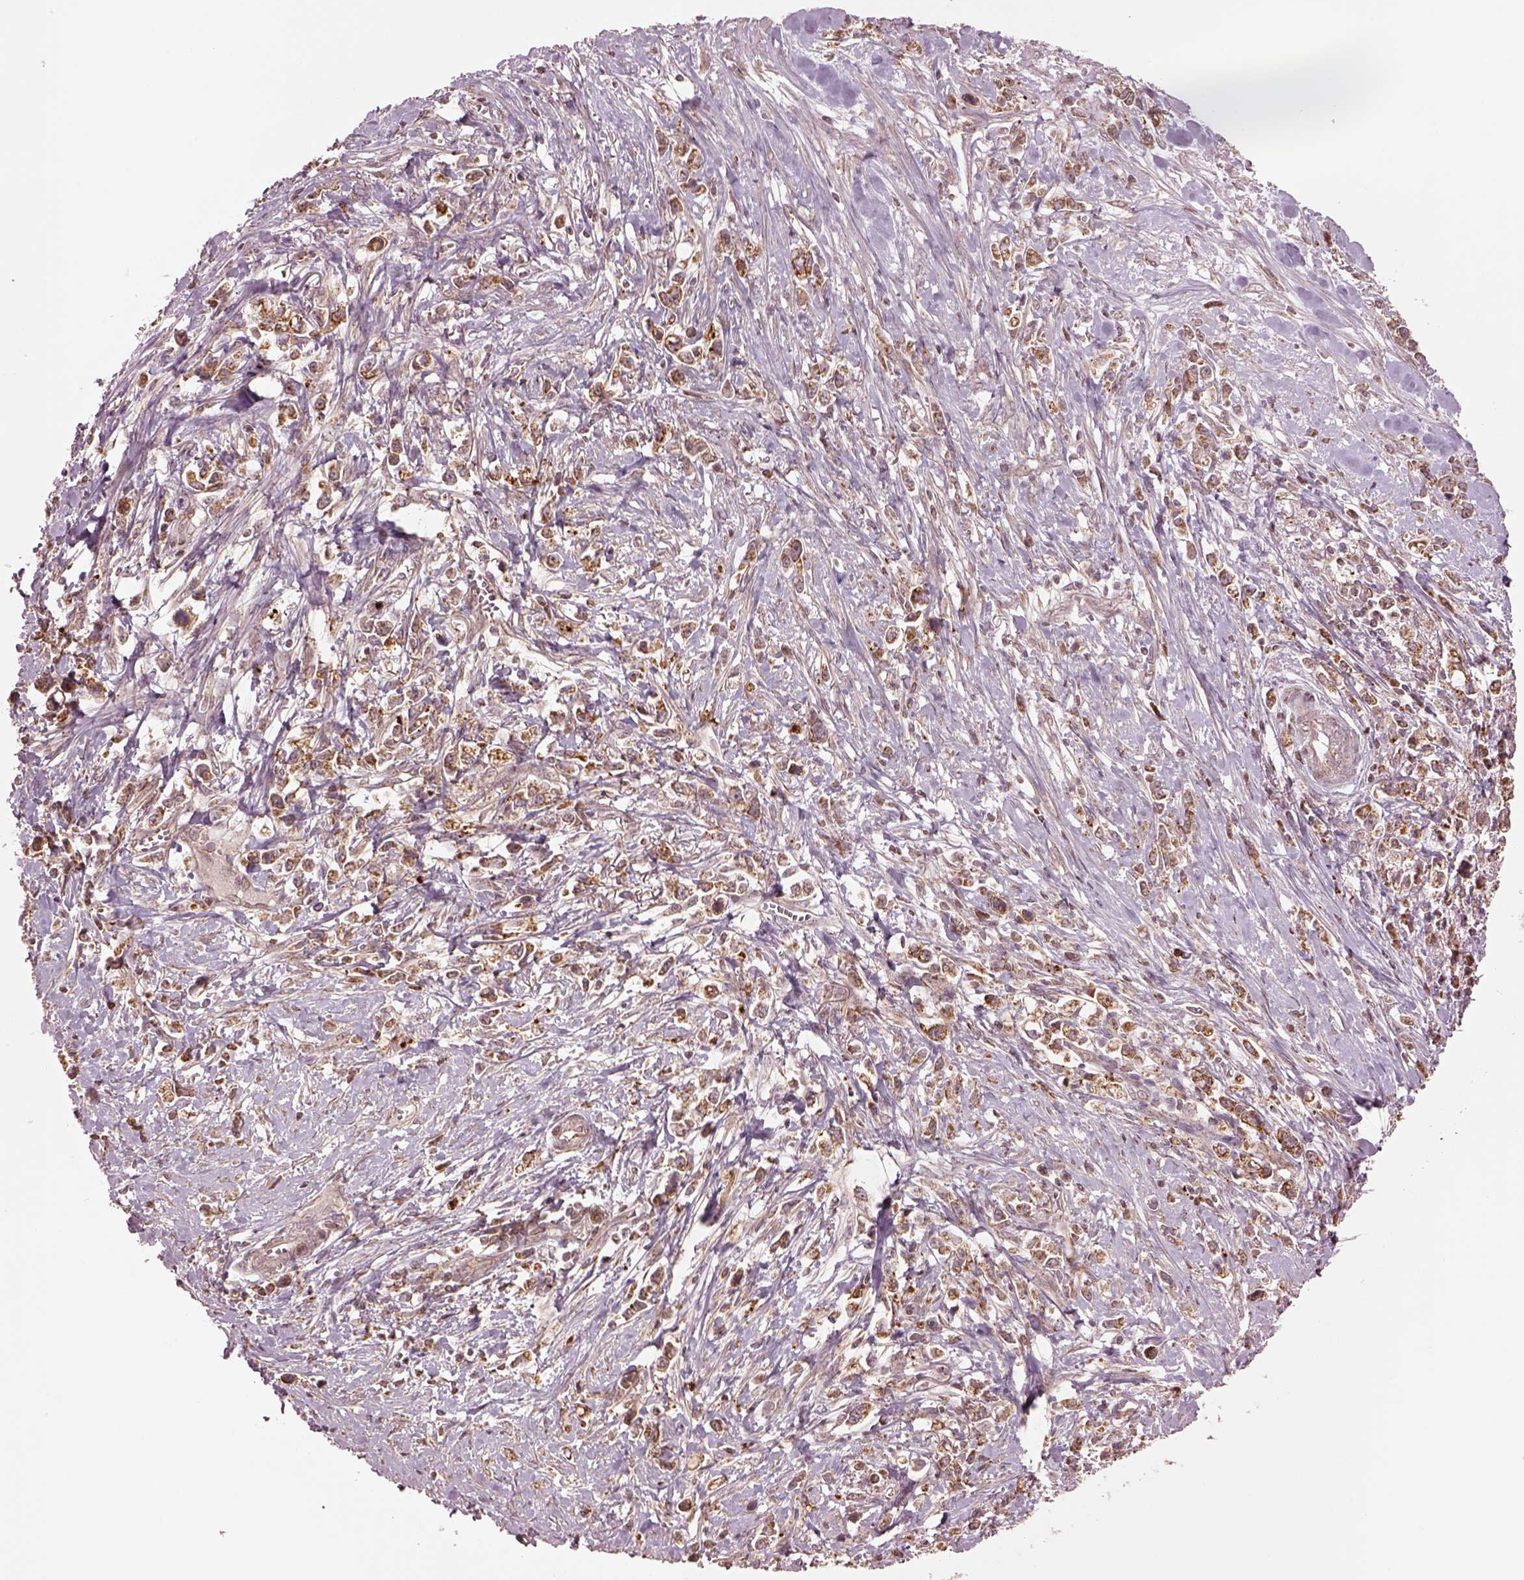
{"staining": {"intensity": "moderate", "quantity": ">75%", "location": "cytoplasmic/membranous"}, "tissue": "stomach cancer", "cell_type": "Tumor cells", "image_type": "cancer", "snomed": [{"axis": "morphology", "description": "Adenocarcinoma, NOS"}, {"axis": "topography", "description": "Stomach"}], "caption": "Stomach cancer tissue shows moderate cytoplasmic/membranous expression in approximately >75% of tumor cells (DAB (3,3'-diaminobenzidine) = brown stain, brightfield microscopy at high magnification).", "gene": "SEL1L3", "patient": {"sex": "male", "age": 63}}